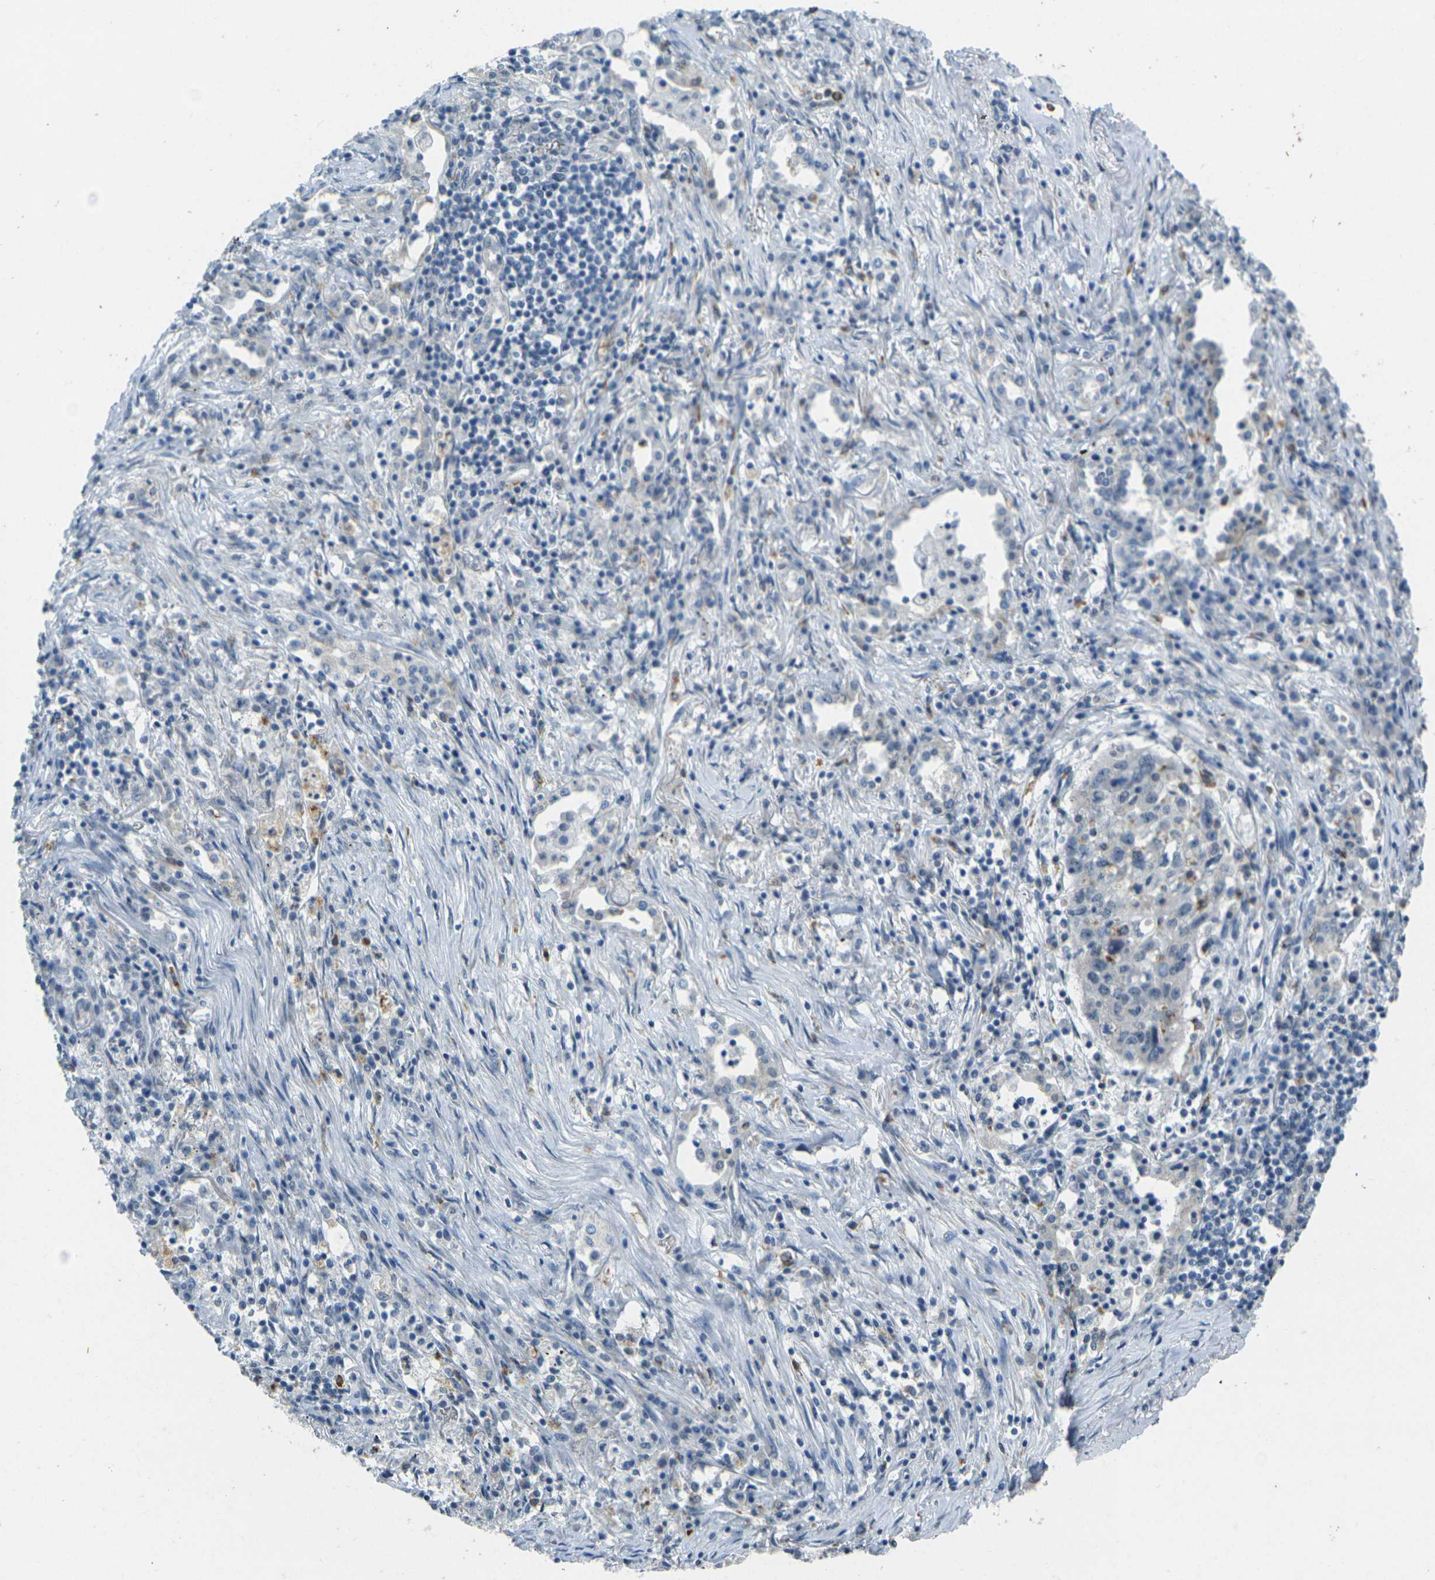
{"staining": {"intensity": "weak", "quantity": "<25%", "location": "cytoplasmic/membranous"}, "tissue": "lung cancer", "cell_type": "Tumor cells", "image_type": "cancer", "snomed": [{"axis": "morphology", "description": "Squamous cell carcinoma, NOS"}, {"axis": "topography", "description": "Lung"}], "caption": "The image reveals no significant staining in tumor cells of lung cancer (squamous cell carcinoma).", "gene": "SPTBN2", "patient": {"sex": "female", "age": 63}}